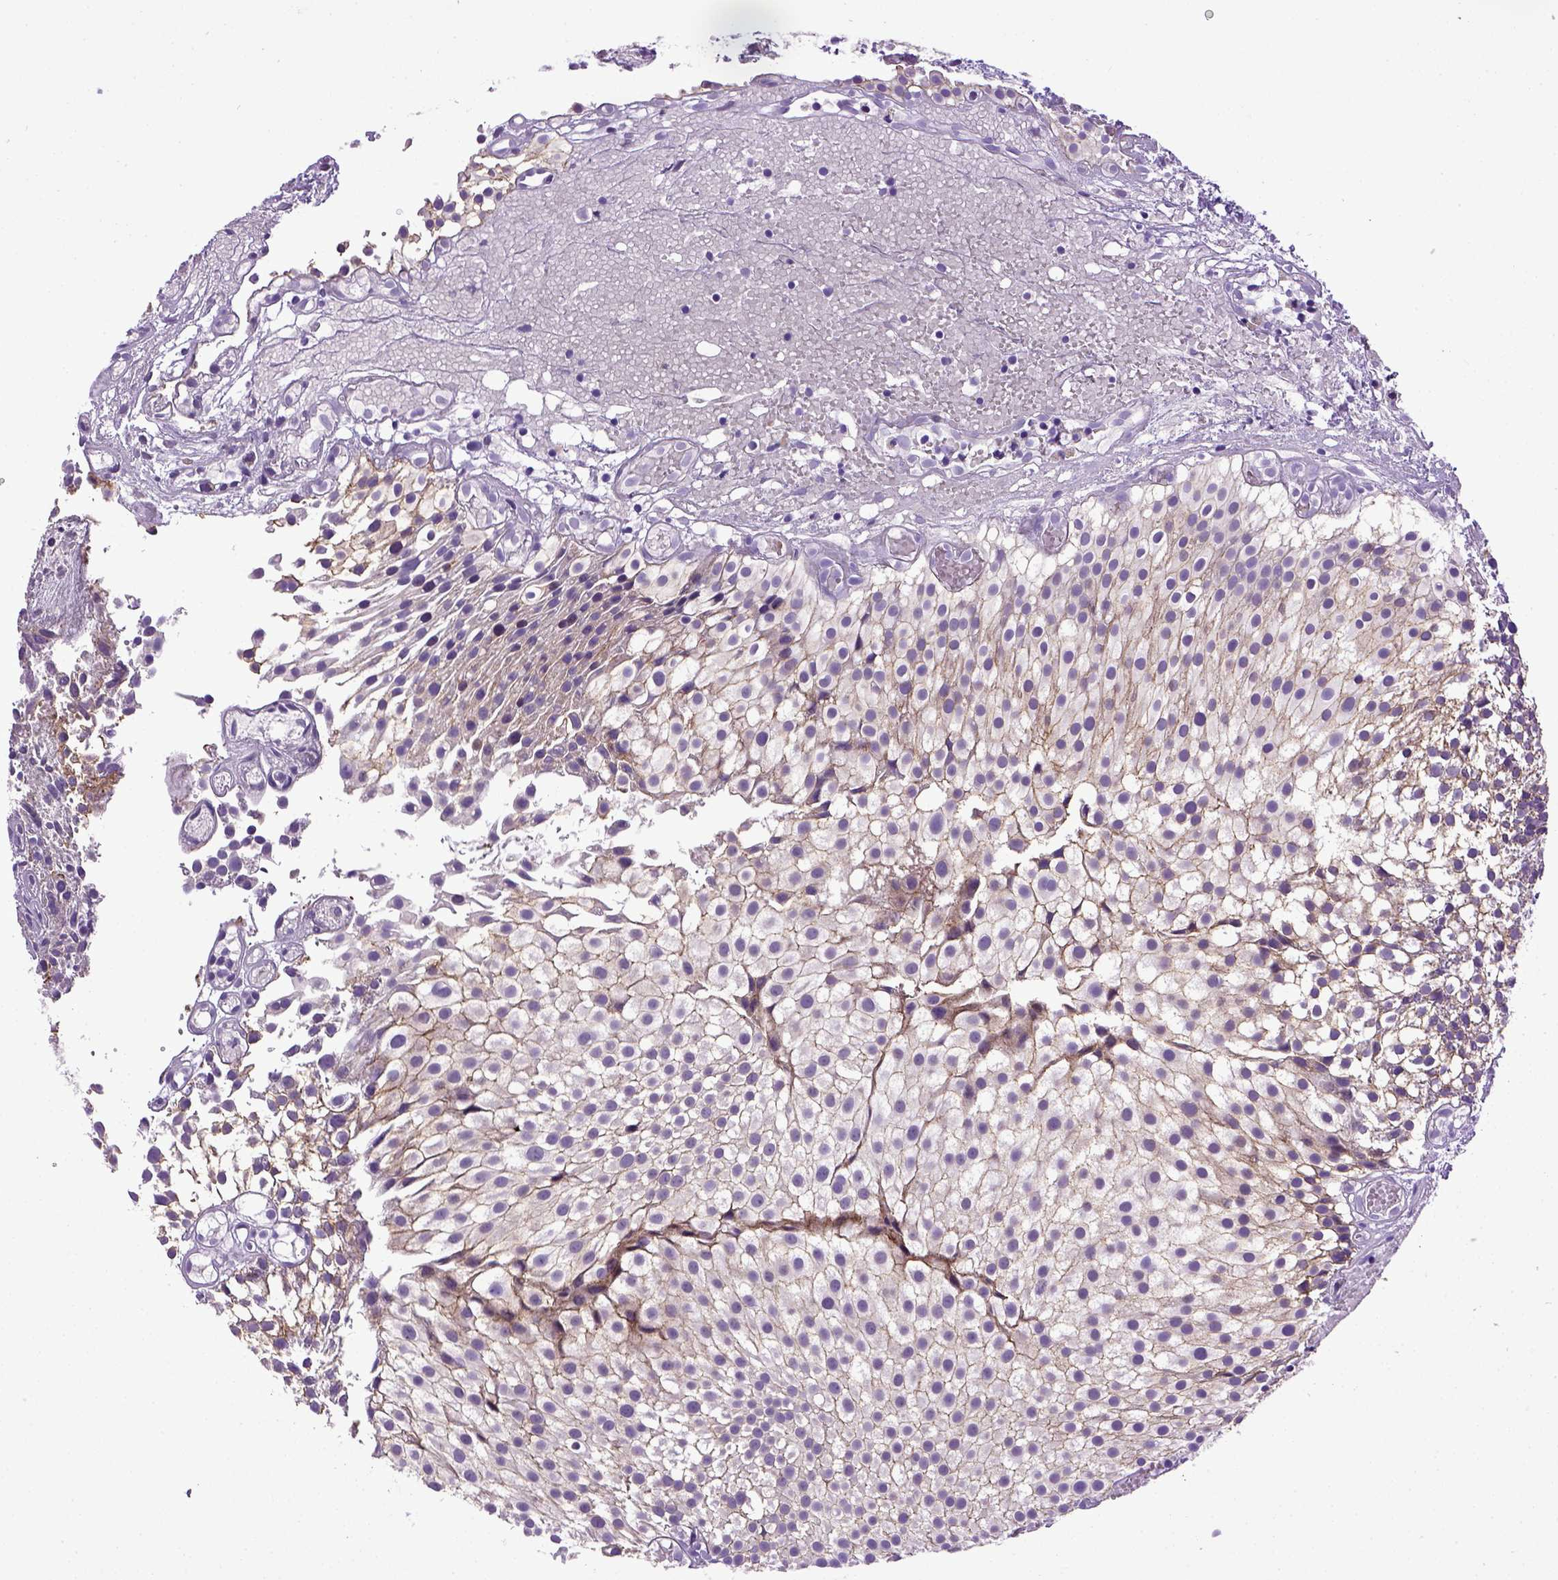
{"staining": {"intensity": "moderate", "quantity": "25%-75%", "location": "cytoplasmic/membranous"}, "tissue": "urothelial cancer", "cell_type": "Tumor cells", "image_type": "cancer", "snomed": [{"axis": "morphology", "description": "Urothelial carcinoma, Low grade"}, {"axis": "topography", "description": "Urinary bladder"}], "caption": "Immunohistochemical staining of human urothelial carcinoma (low-grade) demonstrates medium levels of moderate cytoplasmic/membranous protein expression in about 25%-75% of tumor cells.", "gene": "CDH1", "patient": {"sex": "male", "age": 79}}